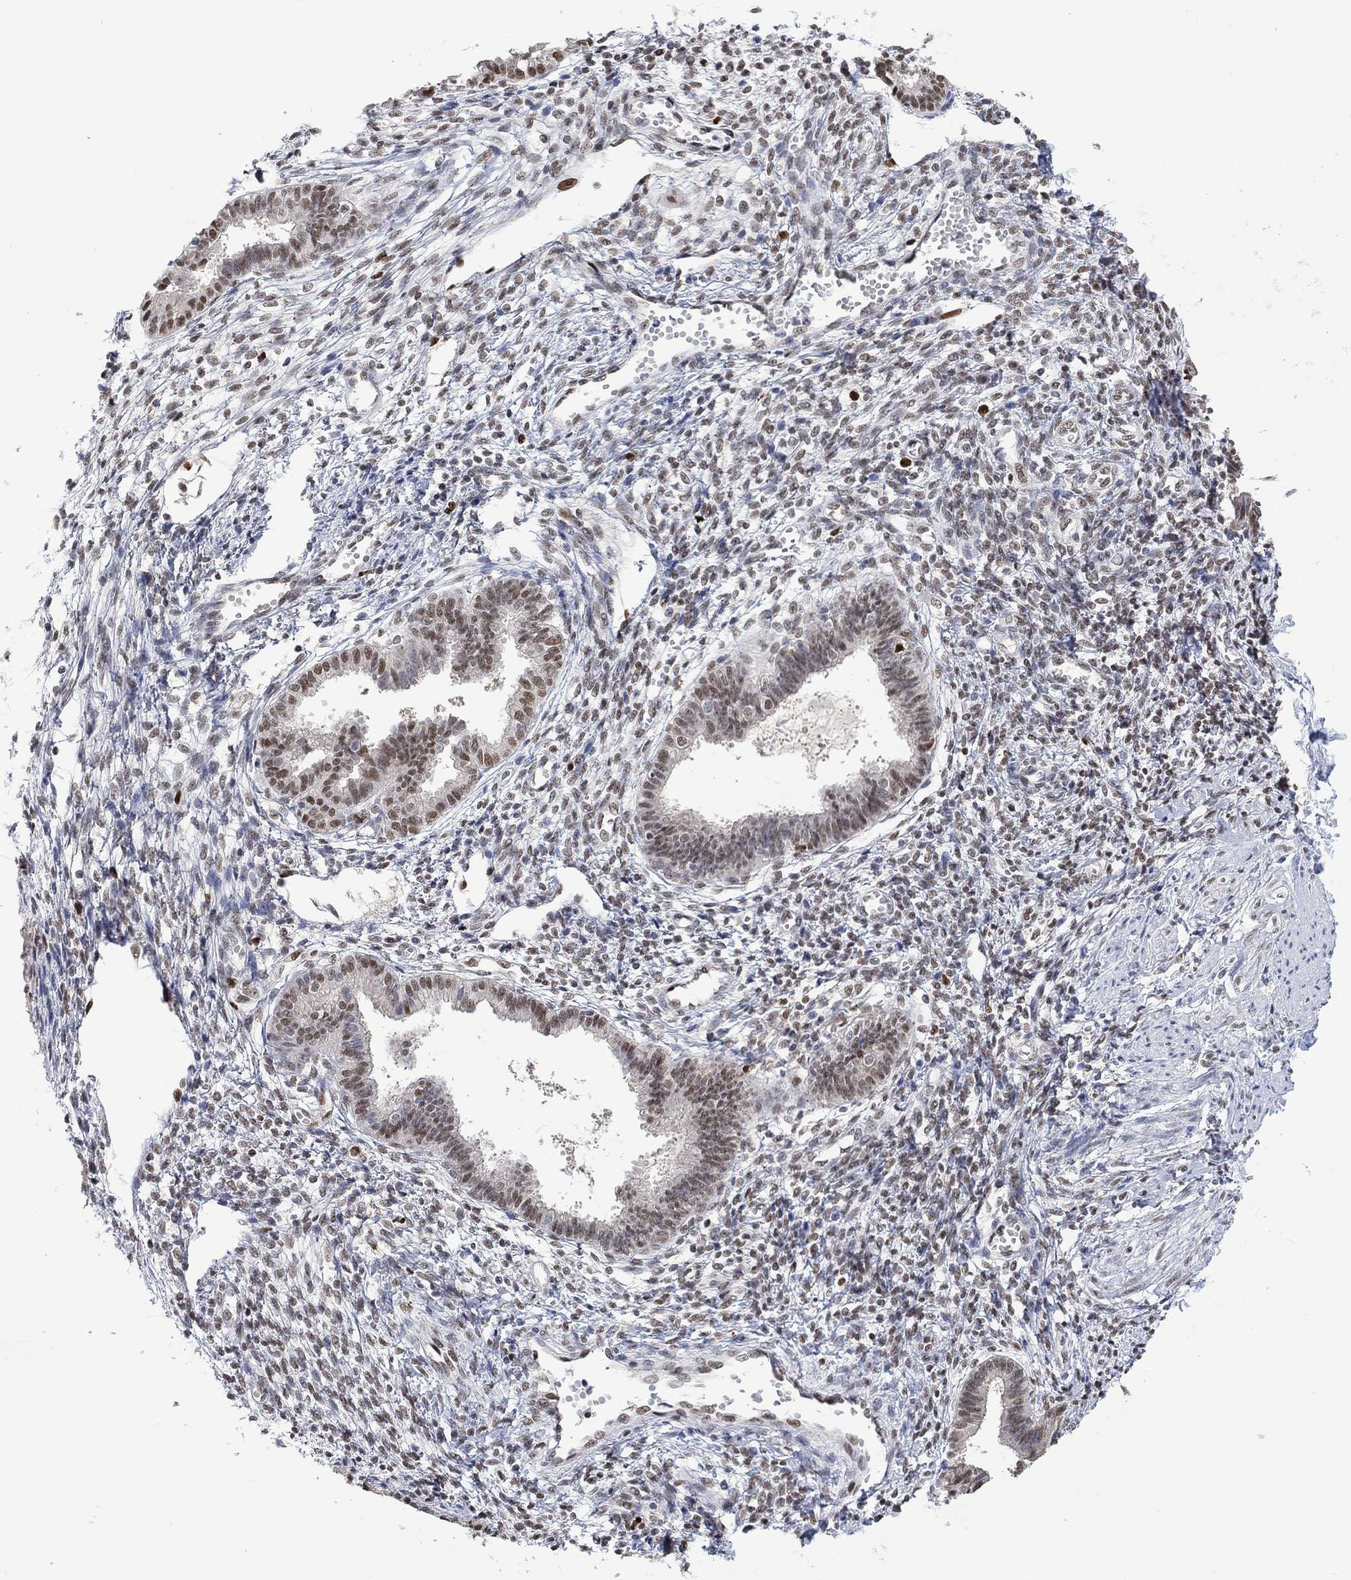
{"staining": {"intensity": "strong", "quantity": "<25%", "location": "nuclear"}, "tissue": "endometrium", "cell_type": "Cells in endometrial stroma", "image_type": "normal", "snomed": [{"axis": "morphology", "description": "Normal tissue, NOS"}, {"axis": "topography", "description": "Cervix"}, {"axis": "topography", "description": "Endometrium"}], "caption": "A photomicrograph of endometrium stained for a protein demonstrates strong nuclear brown staining in cells in endometrial stroma.", "gene": "RAD54L2", "patient": {"sex": "female", "age": 37}}